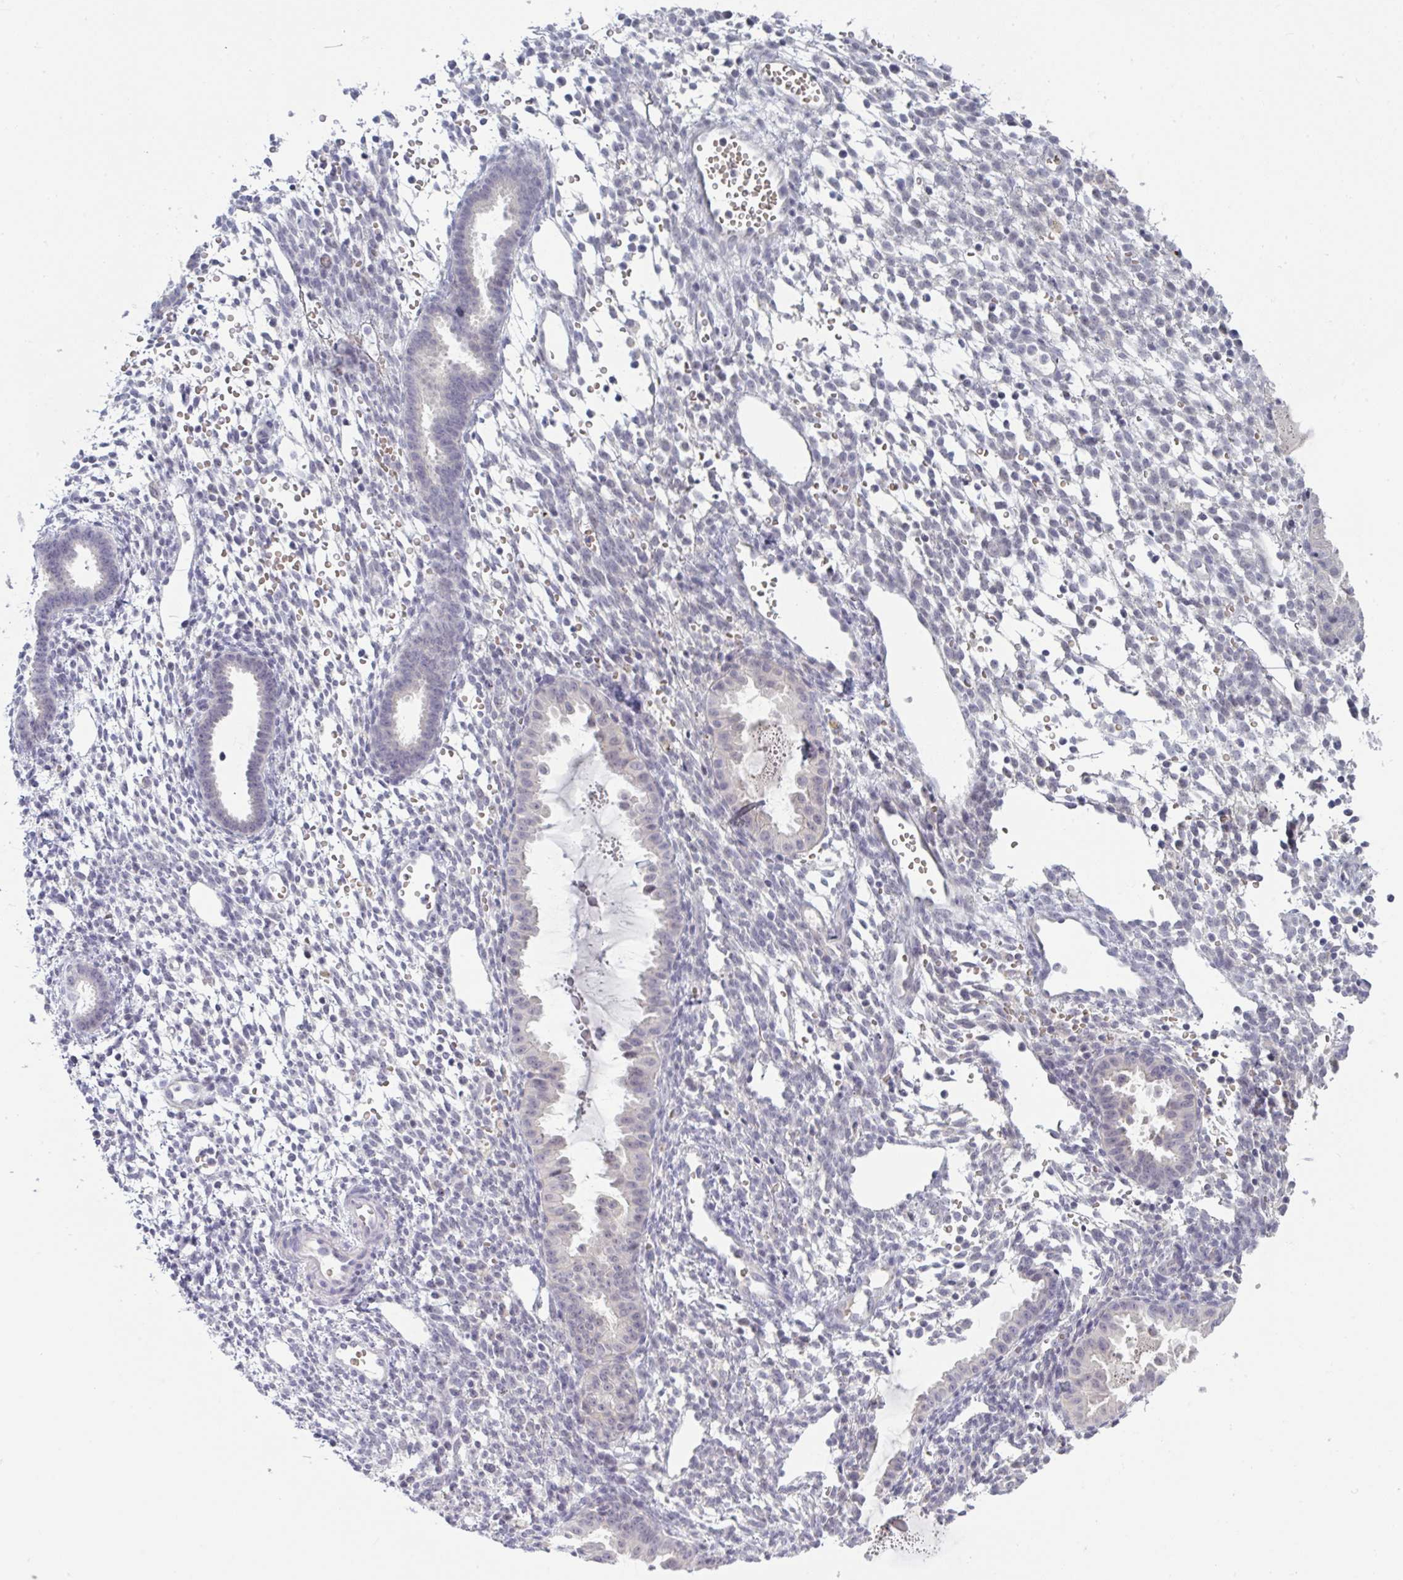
{"staining": {"intensity": "negative", "quantity": "none", "location": "none"}, "tissue": "endometrium", "cell_type": "Cells in endometrial stroma", "image_type": "normal", "snomed": [{"axis": "morphology", "description": "Normal tissue, NOS"}, {"axis": "topography", "description": "Endometrium"}], "caption": "Protein analysis of unremarkable endometrium shows no significant expression in cells in endometrial stroma.", "gene": "ZNF784", "patient": {"sex": "female", "age": 36}}